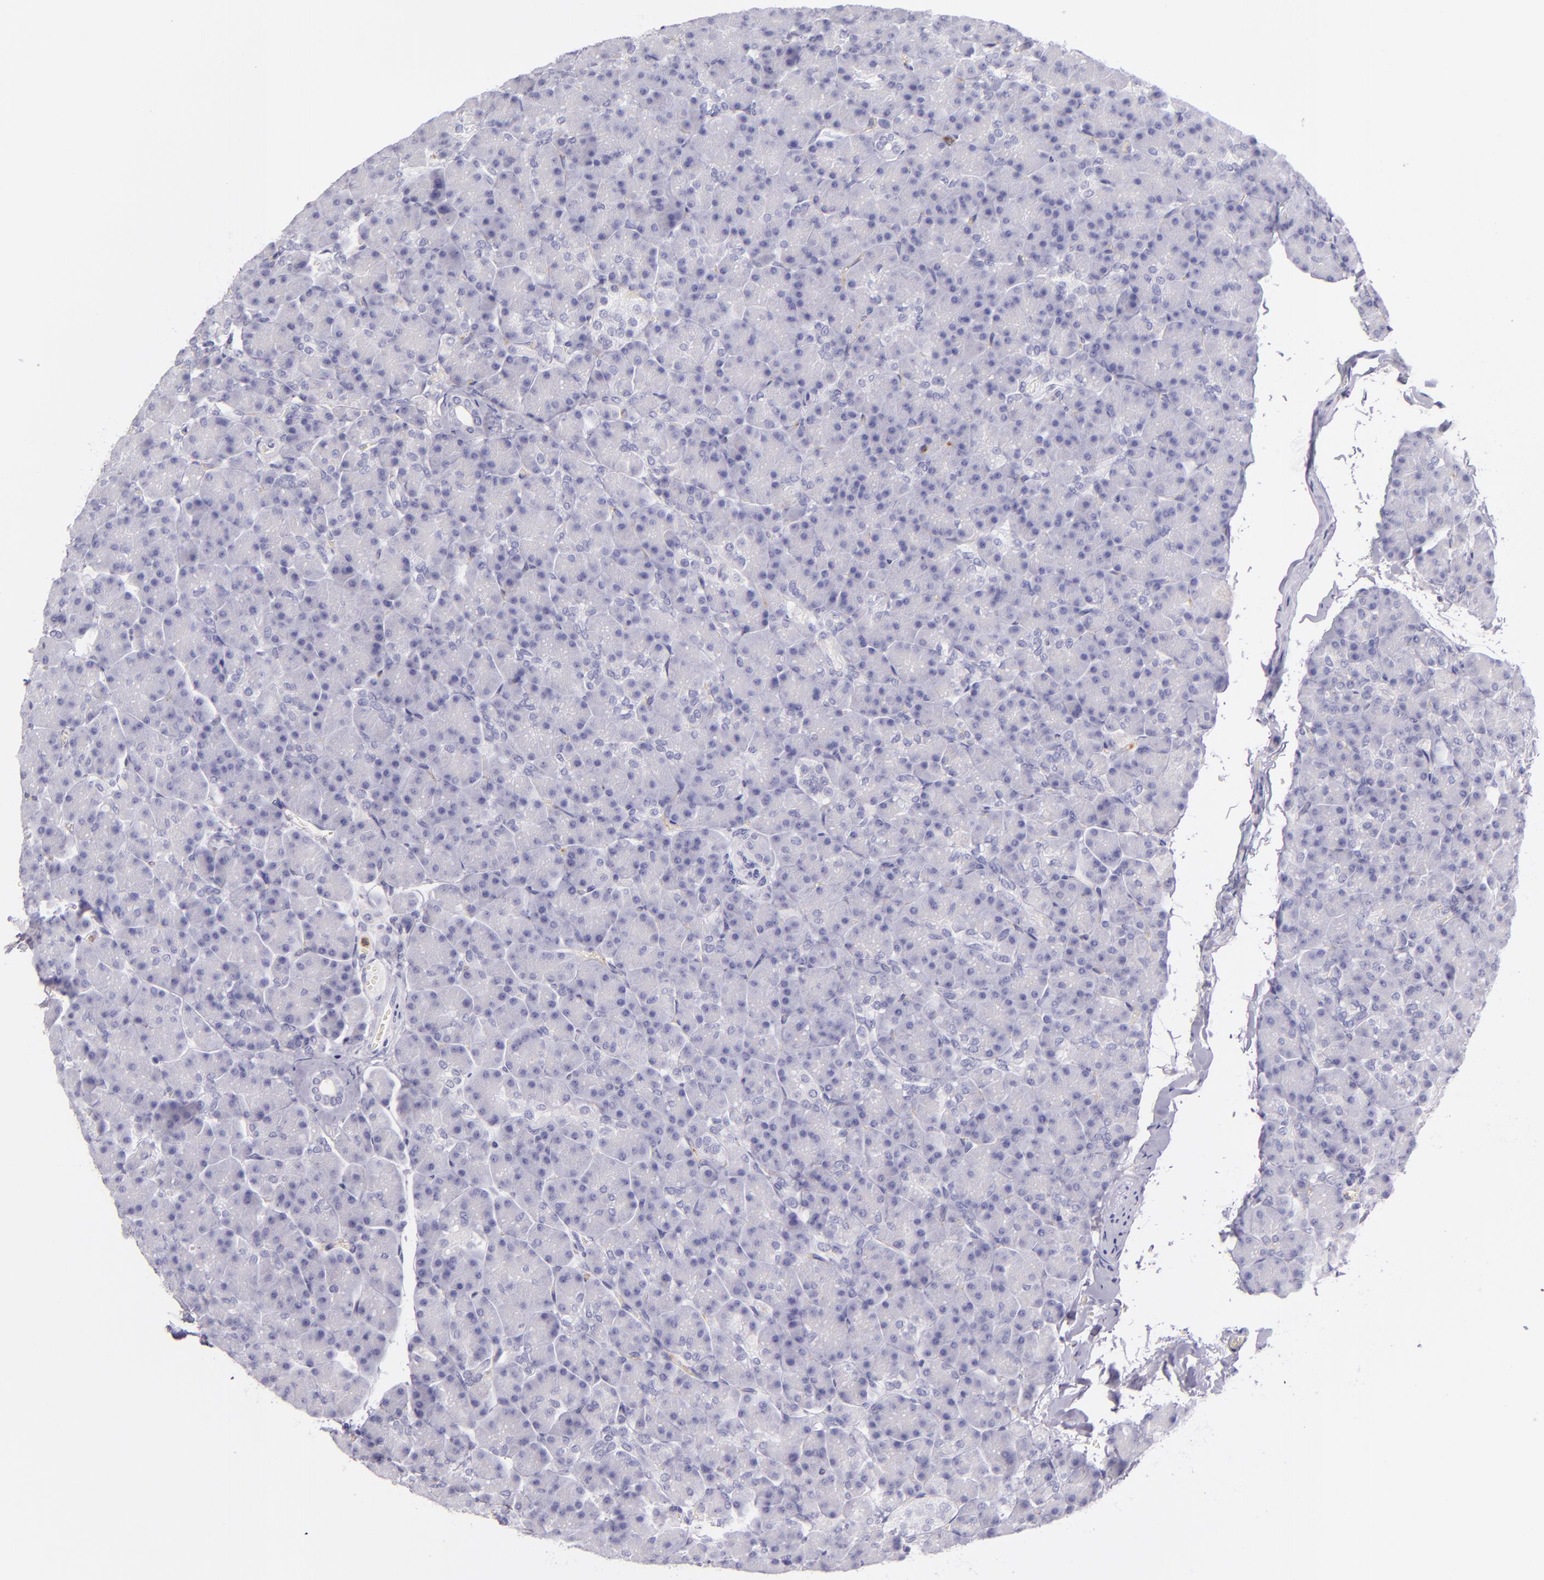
{"staining": {"intensity": "negative", "quantity": "none", "location": "none"}, "tissue": "pancreas", "cell_type": "Exocrine glandular cells", "image_type": "normal", "snomed": [{"axis": "morphology", "description": "Normal tissue, NOS"}, {"axis": "topography", "description": "Pancreas"}], "caption": "Micrograph shows no protein positivity in exocrine glandular cells of unremarkable pancreas.", "gene": "CEACAM1", "patient": {"sex": "female", "age": 43}}